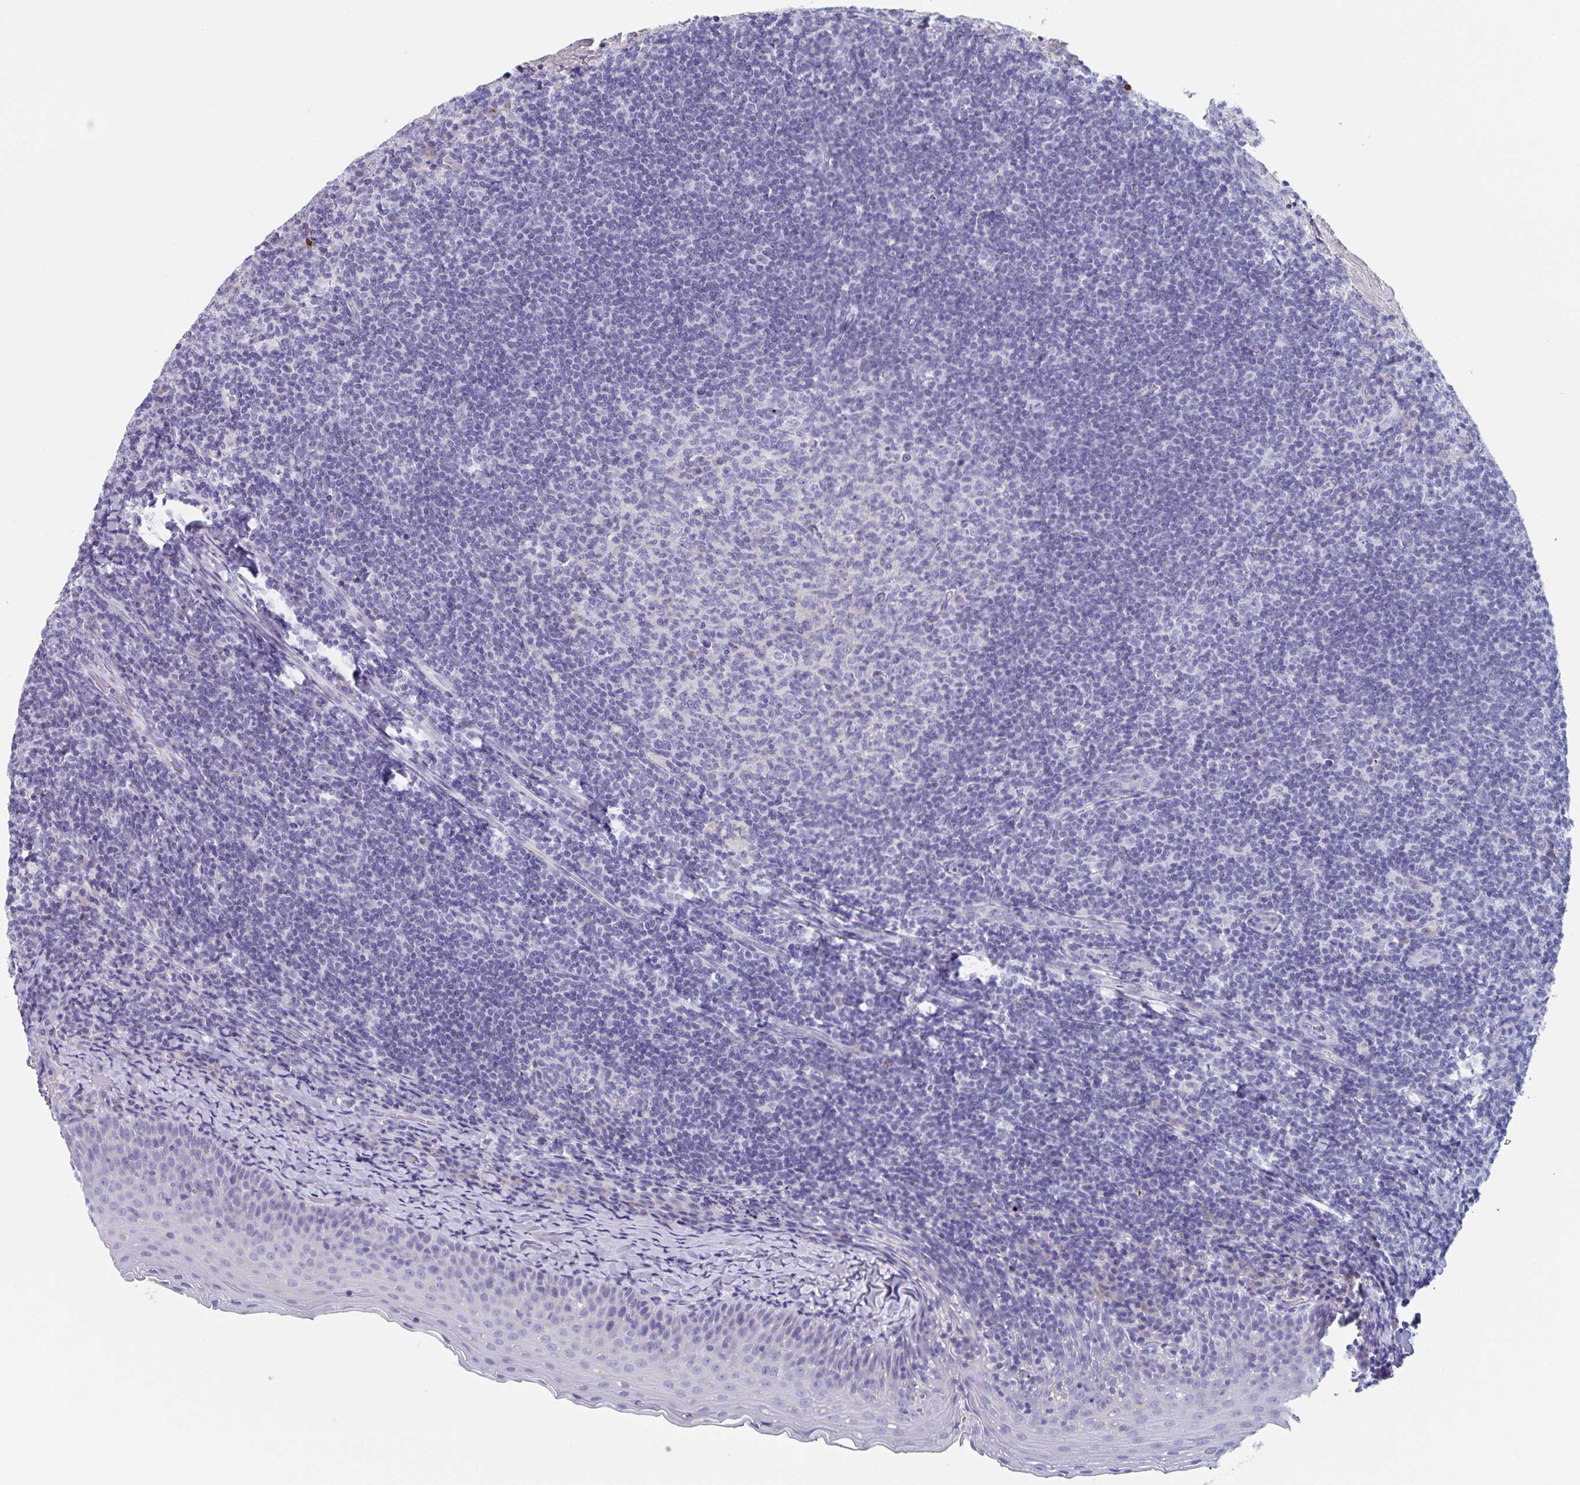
{"staining": {"intensity": "negative", "quantity": "none", "location": "none"}, "tissue": "tonsil", "cell_type": "Germinal center cells", "image_type": "normal", "snomed": [{"axis": "morphology", "description": "Normal tissue, NOS"}, {"axis": "topography", "description": "Tonsil"}], "caption": "Germinal center cells show no significant protein staining in benign tonsil. (Stains: DAB (3,3'-diaminobenzidine) immunohistochemistry with hematoxylin counter stain, Microscopy: brightfield microscopy at high magnification).", "gene": "DPEP3", "patient": {"sex": "female", "age": 10}}